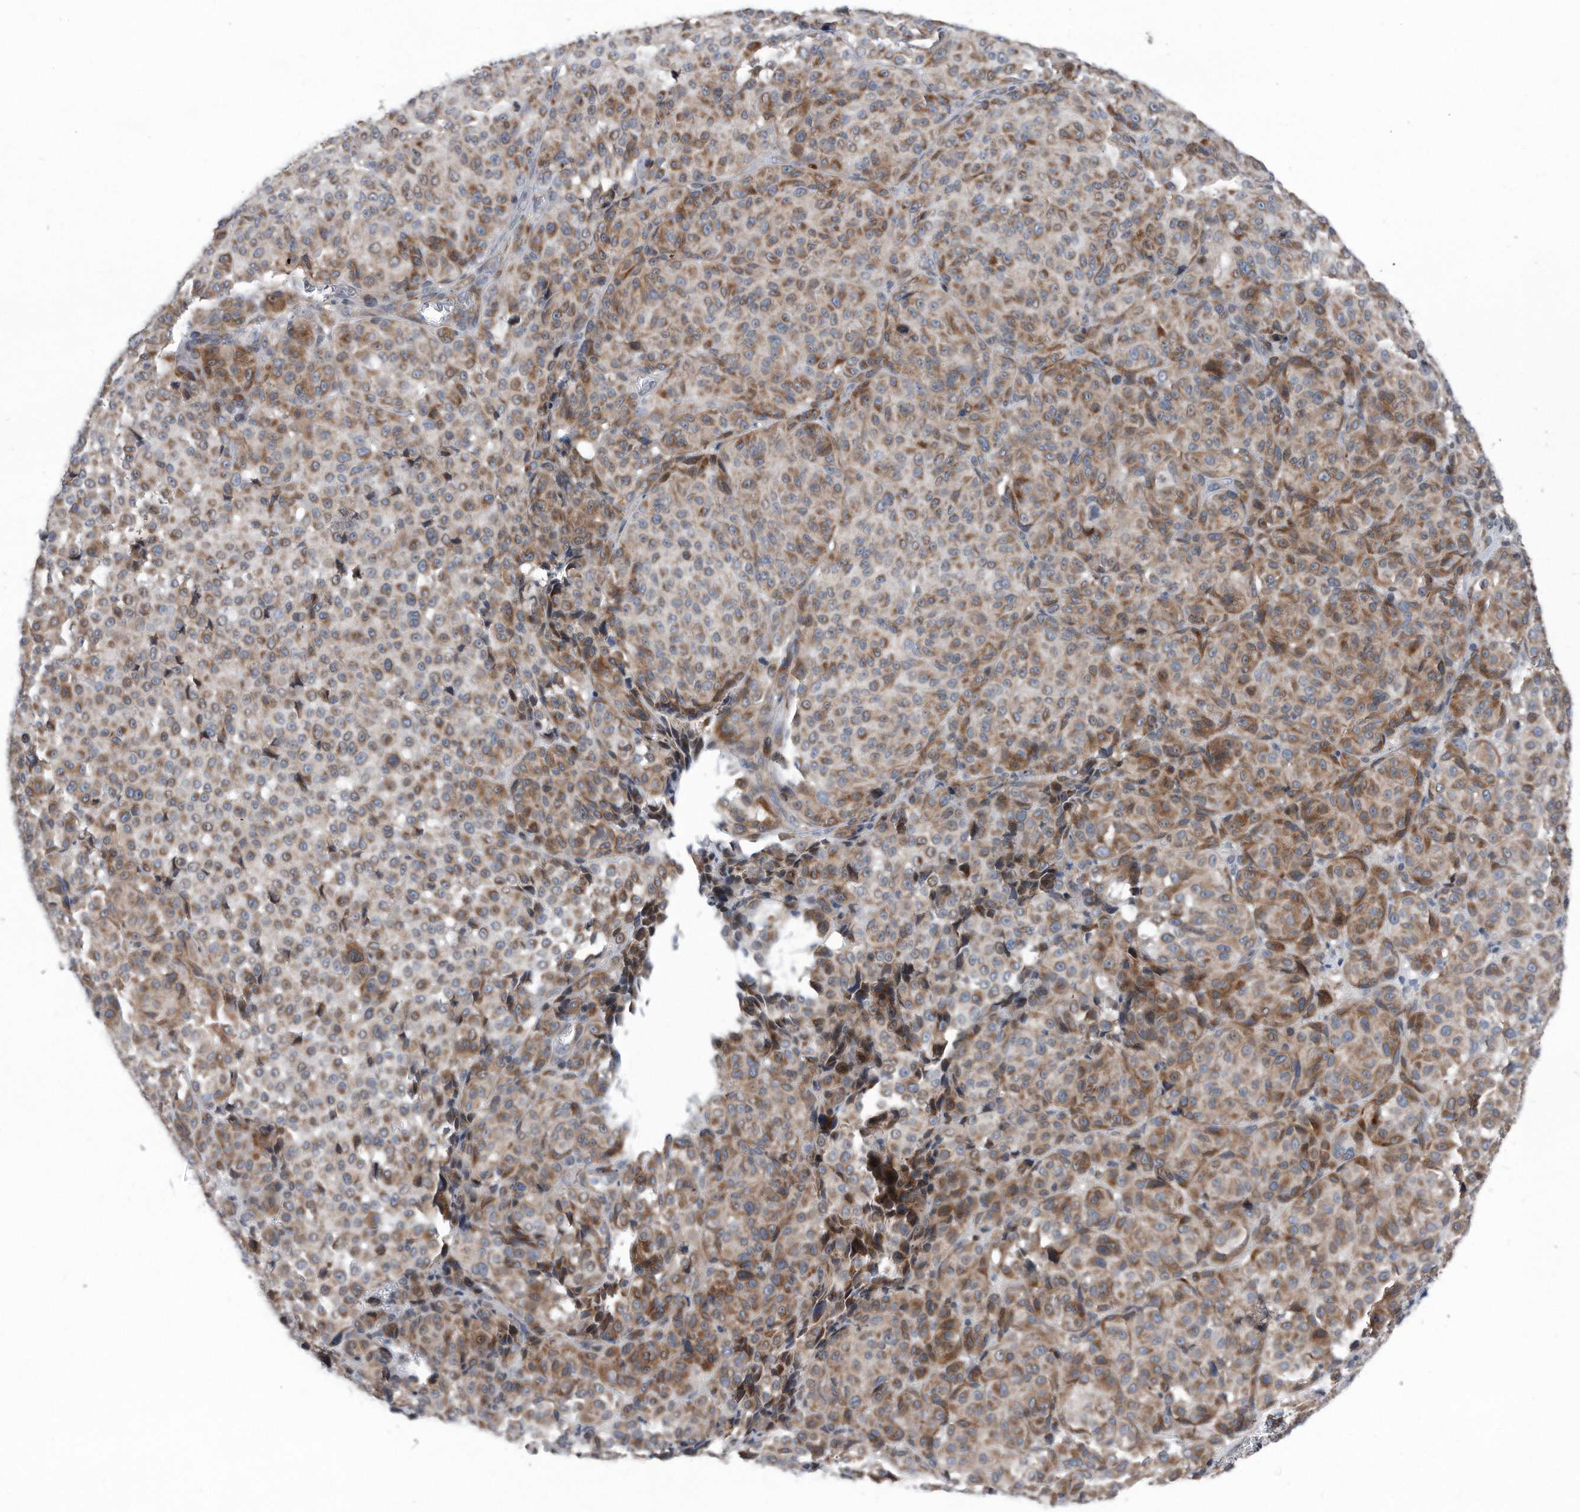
{"staining": {"intensity": "moderate", "quantity": ">75%", "location": "cytoplasmic/membranous"}, "tissue": "melanoma", "cell_type": "Tumor cells", "image_type": "cancer", "snomed": [{"axis": "morphology", "description": "Malignant melanoma, NOS"}, {"axis": "topography", "description": "Skin"}], "caption": "A brown stain highlights moderate cytoplasmic/membranous expression of a protein in malignant melanoma tumor cells.", "gene": "DST", "patient": {"sex": "male", "age": 73}}